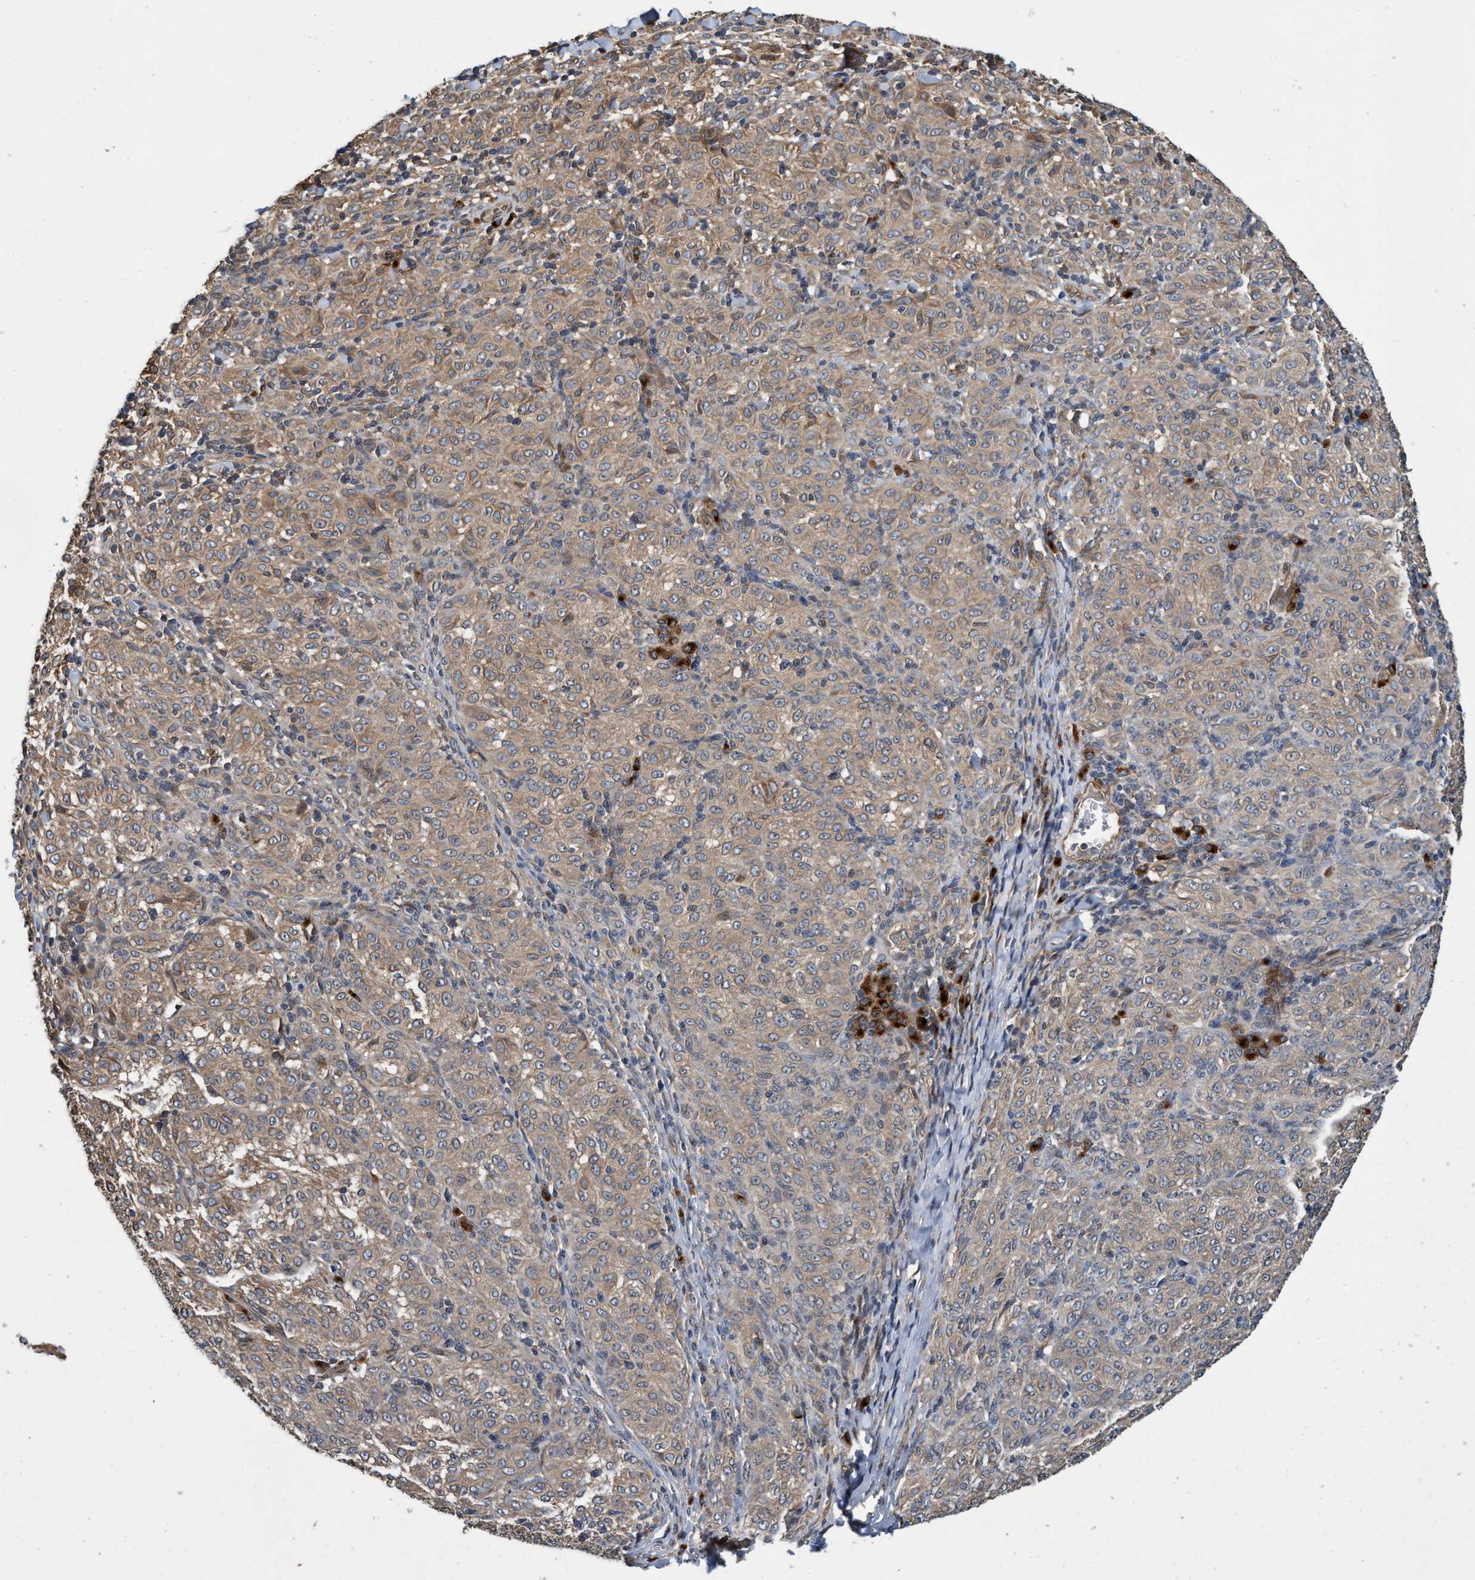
{"staining": {"intensity": "weak", "quantity": ">75%", "location": "cytoplasmic/membranous"}, "tissue": "melanoma", "cell_type": "Tumor cells", "image_type": "cancer", "snomed": [{"axis": "morphology", "description": "Malignant melanoma, NOS"}, {"axis": "topography", "description": "Skin"}], "caption": "This histopathology image reveals melanoma stained with immunohistochemistry (IHC) to label a protein in brown. The cytoplasmic/membranous of tumor cells show weak positivity for the protein. Nuclei are counter-stained blue.", "gene": "MACC1", "patient": {"sex": "female", "age": 72}}